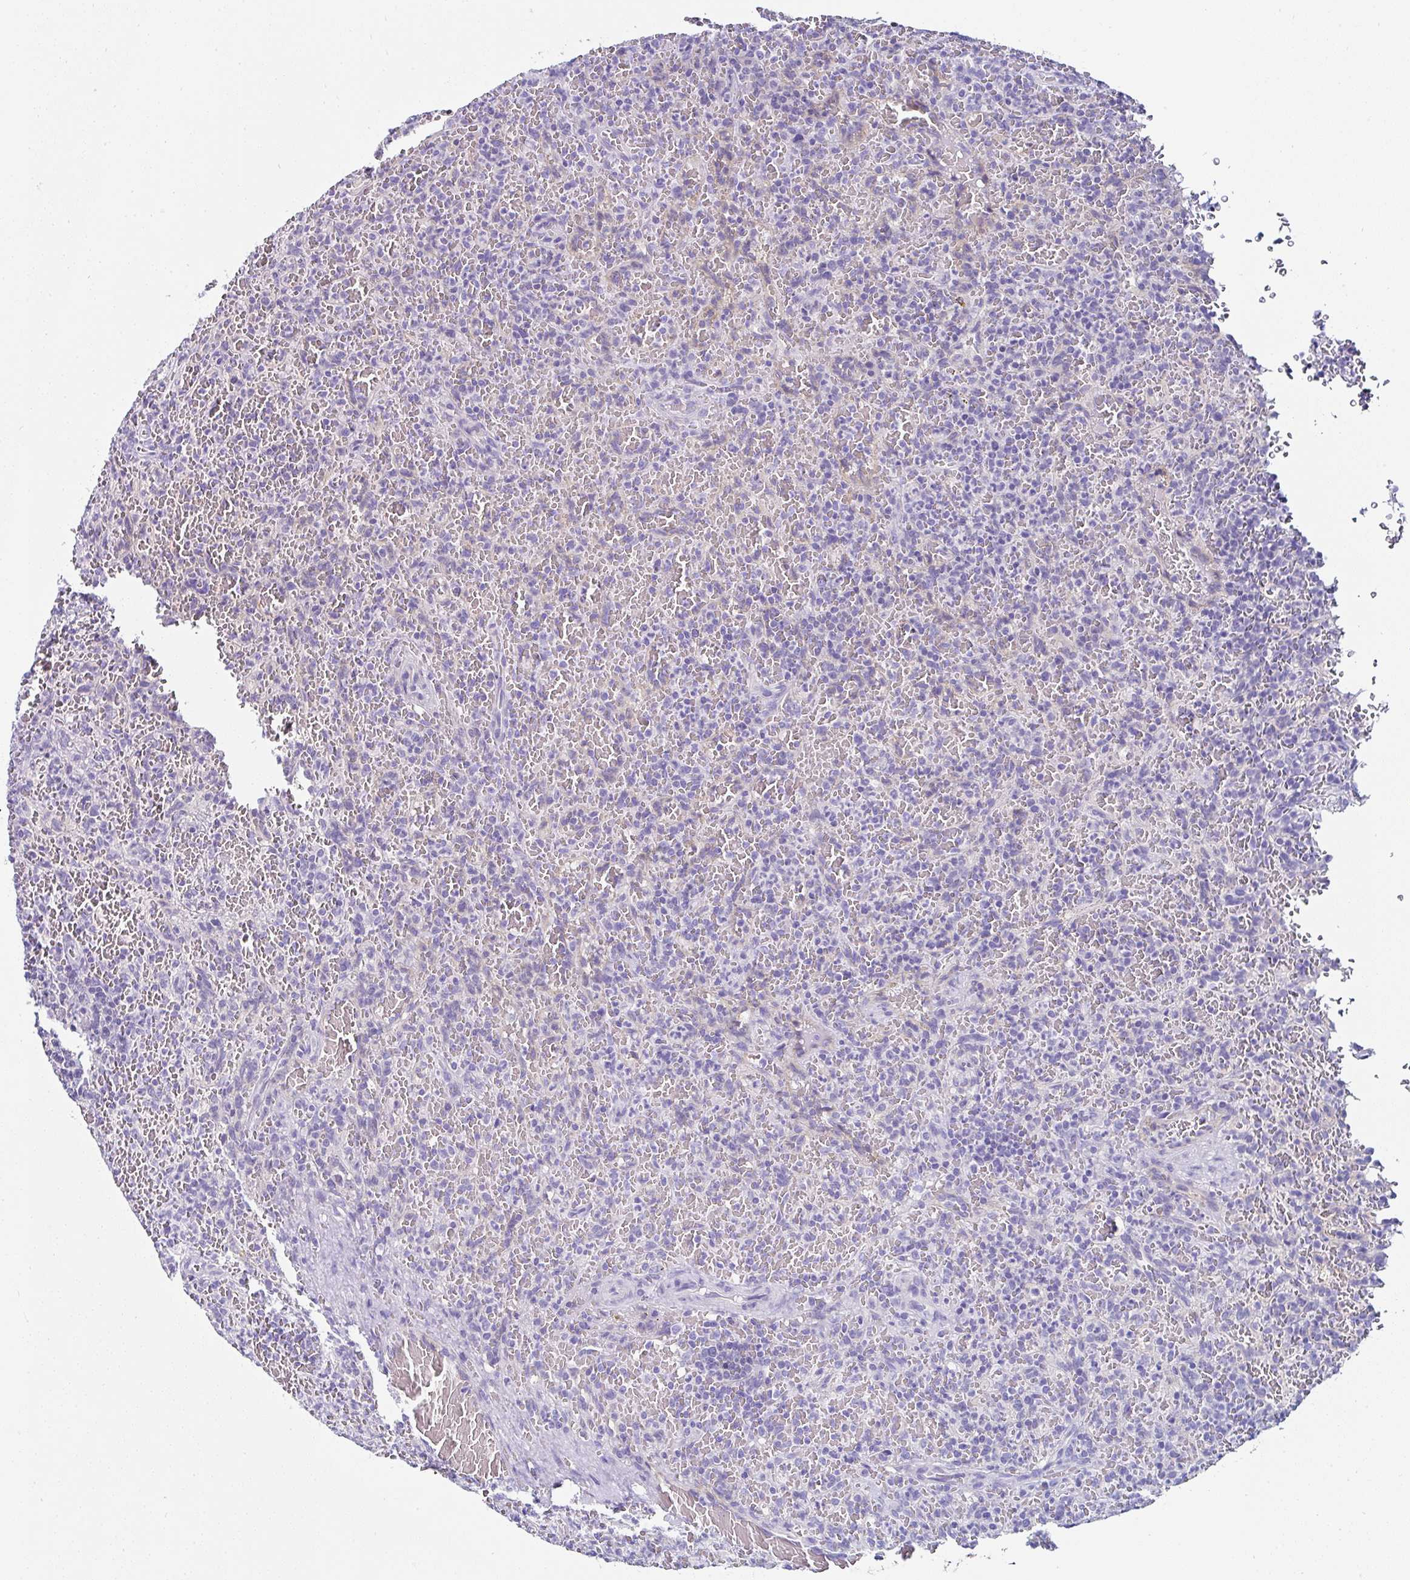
{"staining": {"intensity": "negative", "quantity": "none", "location": "none"}, "tissue": "lymphoma", "cell_type": "Tumor cells", "image_type": "cancer", "snomed": [{"axis": "morphology", "description": "Malignant lymphoma, non-Hodgkin's type, Low grade"}, {"axis": "topography", "description": "Spleen"}], "caption": "A micrograph of lymphoma stained for a protein reveals no brown staining in tumor cells.", "gene": "UGT3A1", "patient": {"sex": "female", "age": 64}}